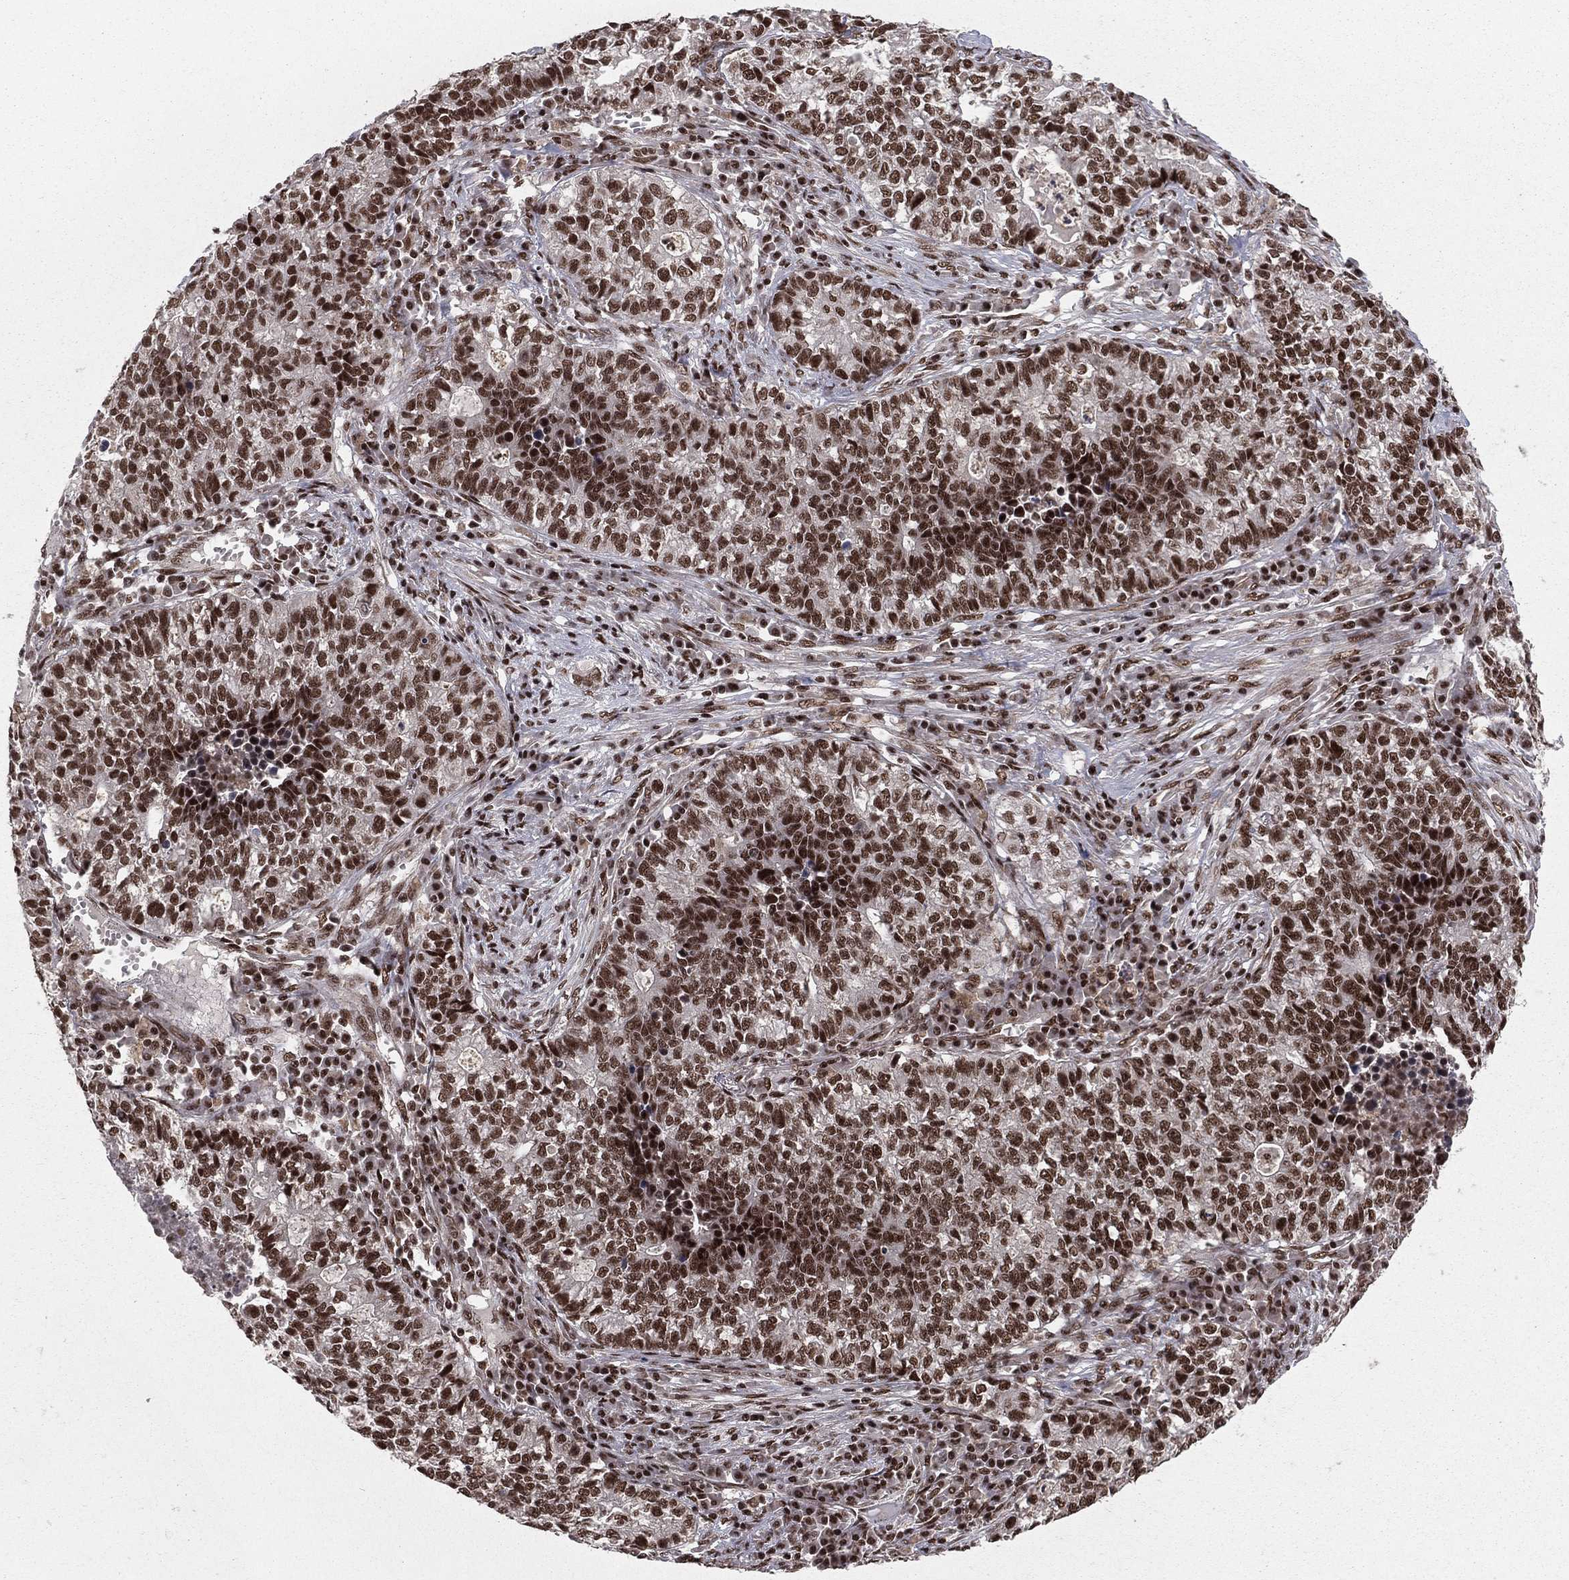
{"staining": {"intensity": "strong", "quantity": ">75%", "location": "nuclear"}, "tissue": "lung cancer", "cell_type": "Tumor cells", "image_type": "cancer", "snomed": [{"axis": "morphology", "description": "Adenocarcinoma, NOS"}, {"axis": "topography", "description": "Lung"}], "caption": "Tumor cells demonstrate strong nuclear staining in about >75% of cells in lung cancer (adenocarcinoma).", "gene": "NFYB", "patient": {"sex": "male", "age": 57}}